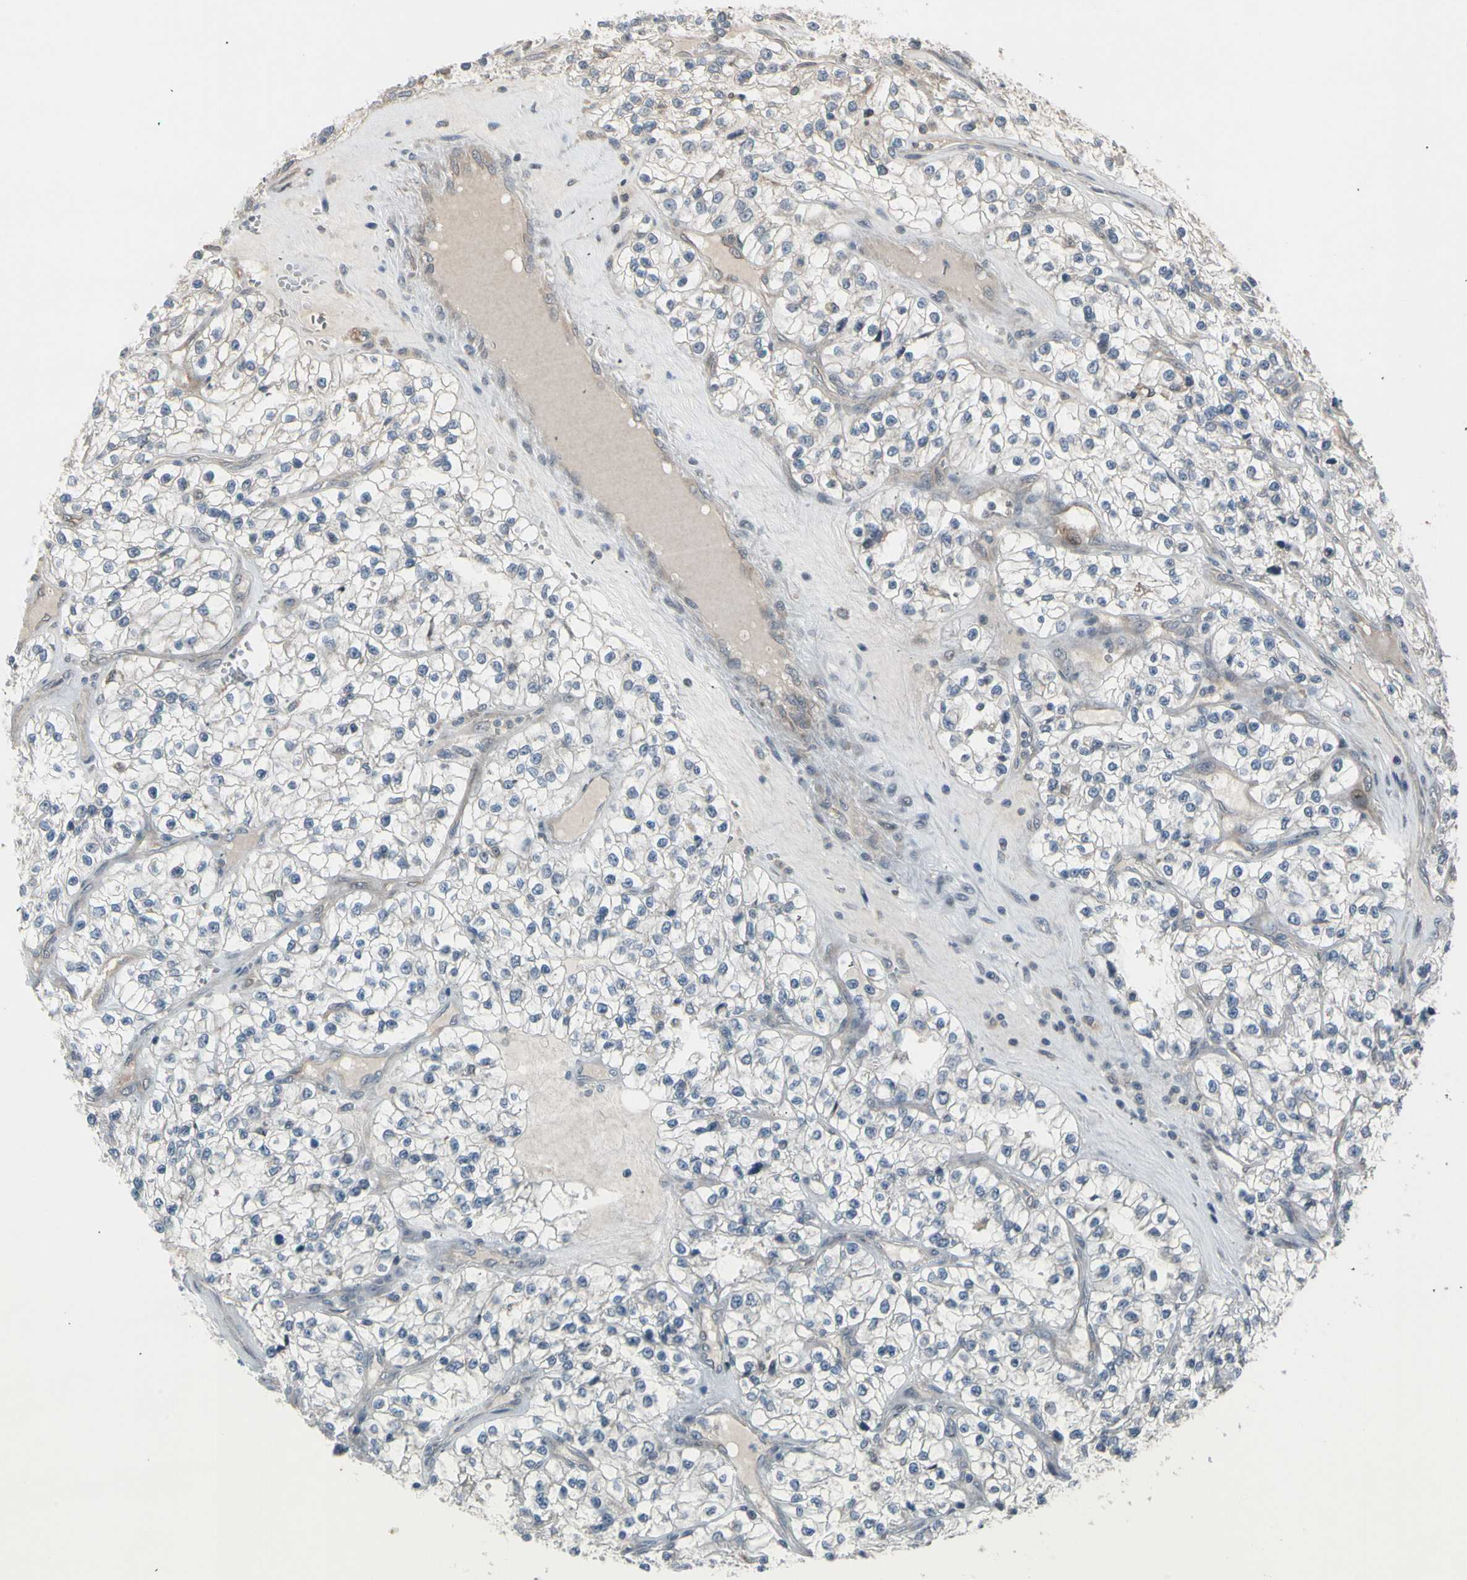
{"staining": {"intensity": "negative", "quantity": "none", "location": "none"}, "tissue": "renal cancer", "cell_type": "Tumor cells", "image_type": "cancer", "snomed": [{"axis": "morphology", "description": "Adenocarcinoma, NOS"}, {"axis": "topography", "description": "Kidney"}], "caption": "Immunohistochemistry (IHC) photomicrograph of renal adenocarcinoma stained for a protein (brown), which displays no positivity in tumor cells.", "gene": "SVBP", "patient": {"sex": "female", "age": 57}}